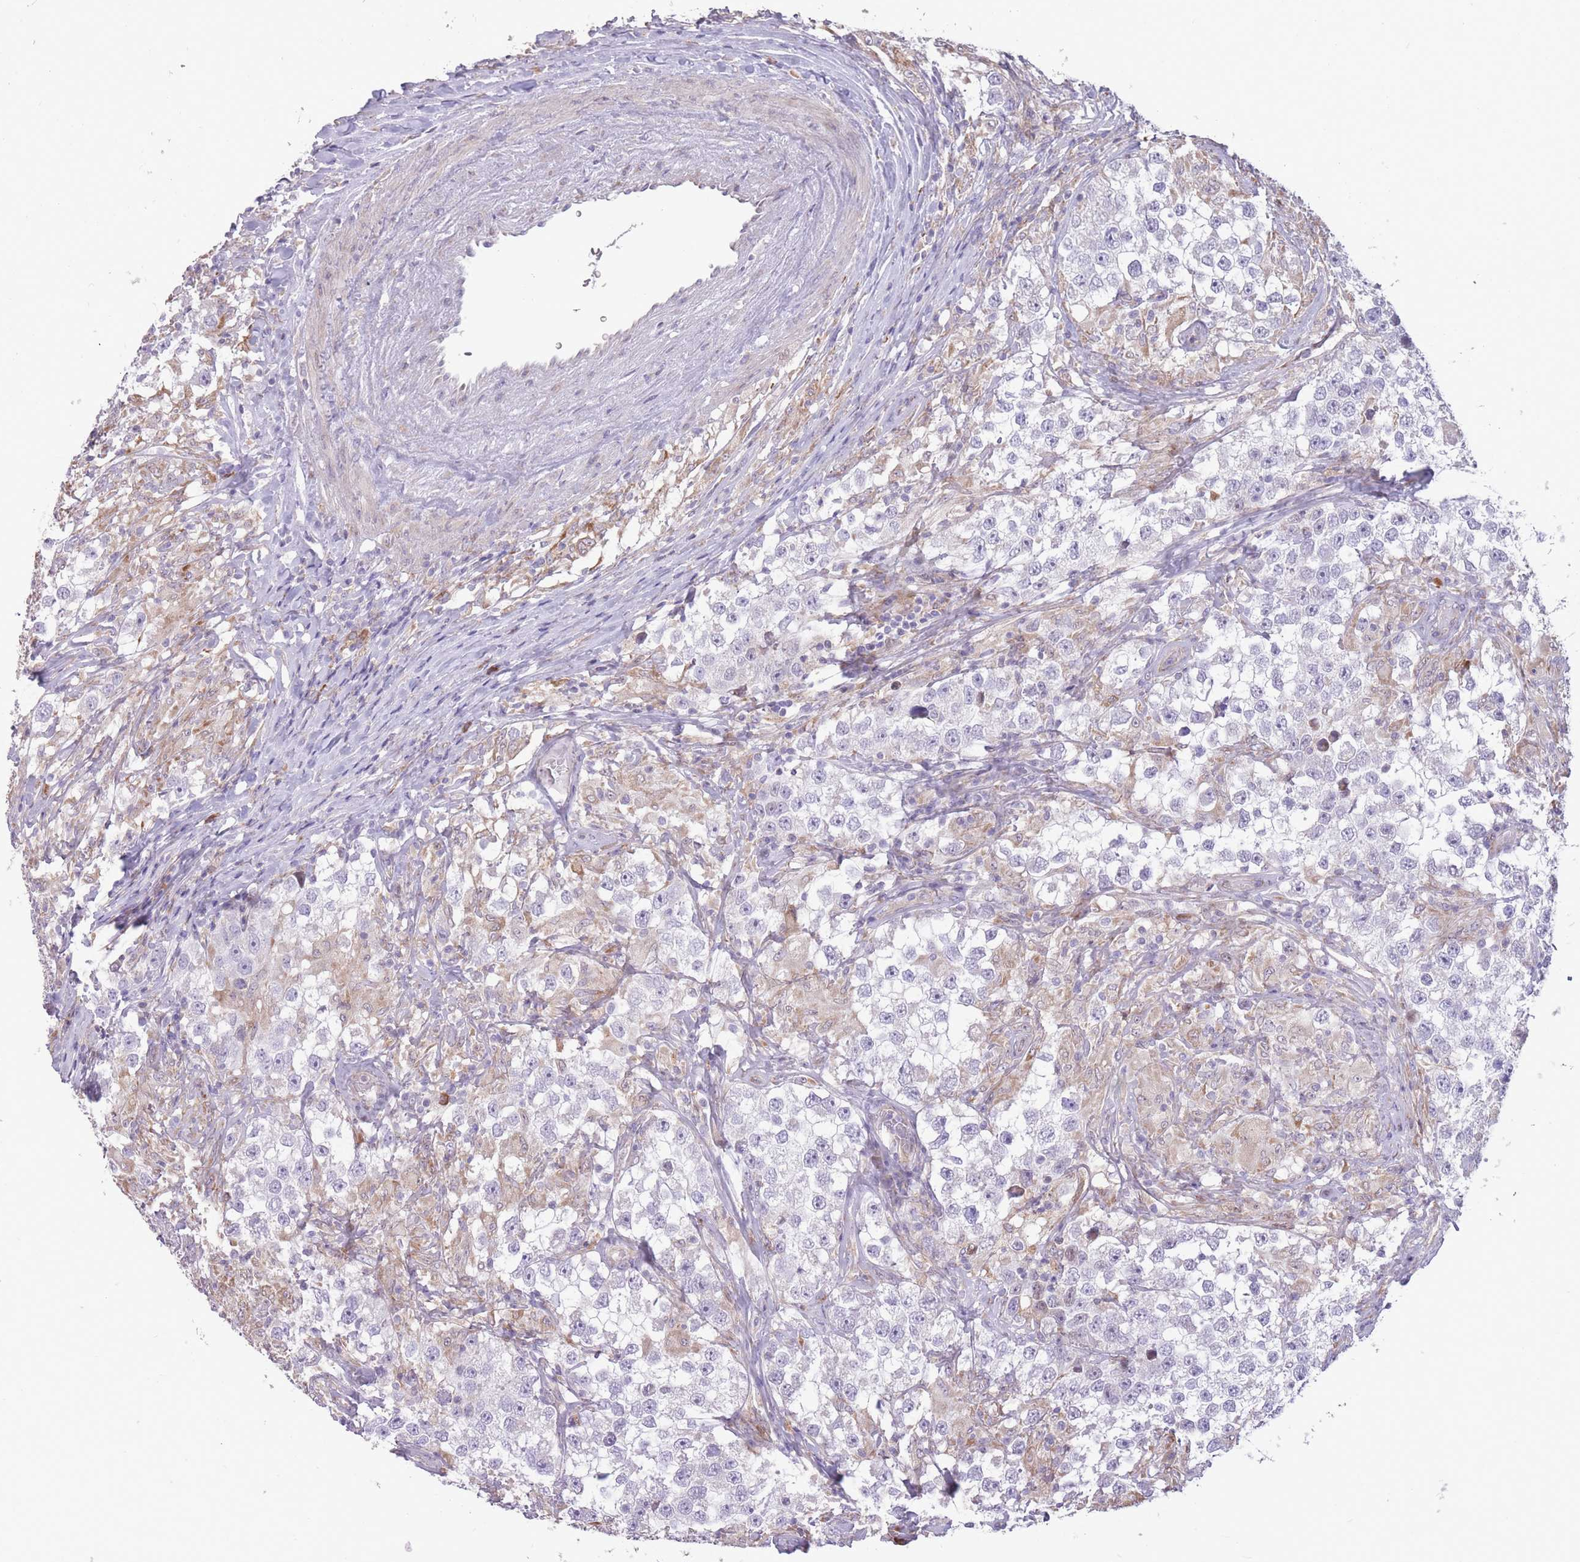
{"staining": {"intensity": "negative", "quantity": "none", "location": "none"}, "tissue": "testis cancer", "cell_type": "Tumor cells", "image_type": "cancer", "snomed": [{"axis": "morphology", "description": "Seminoma, NOS"}, {"axis": "topography", "description": "Testis"}], "caption": "Seminoma (testis) was stained to show a protein in brown. There is no significant positivity in tumor cells. (Brightfield microscopy of DAB immunohistochemistry at high magnification).", "gene": "TRAPPC5", "patient": {"sex": "male", "age": 46}}